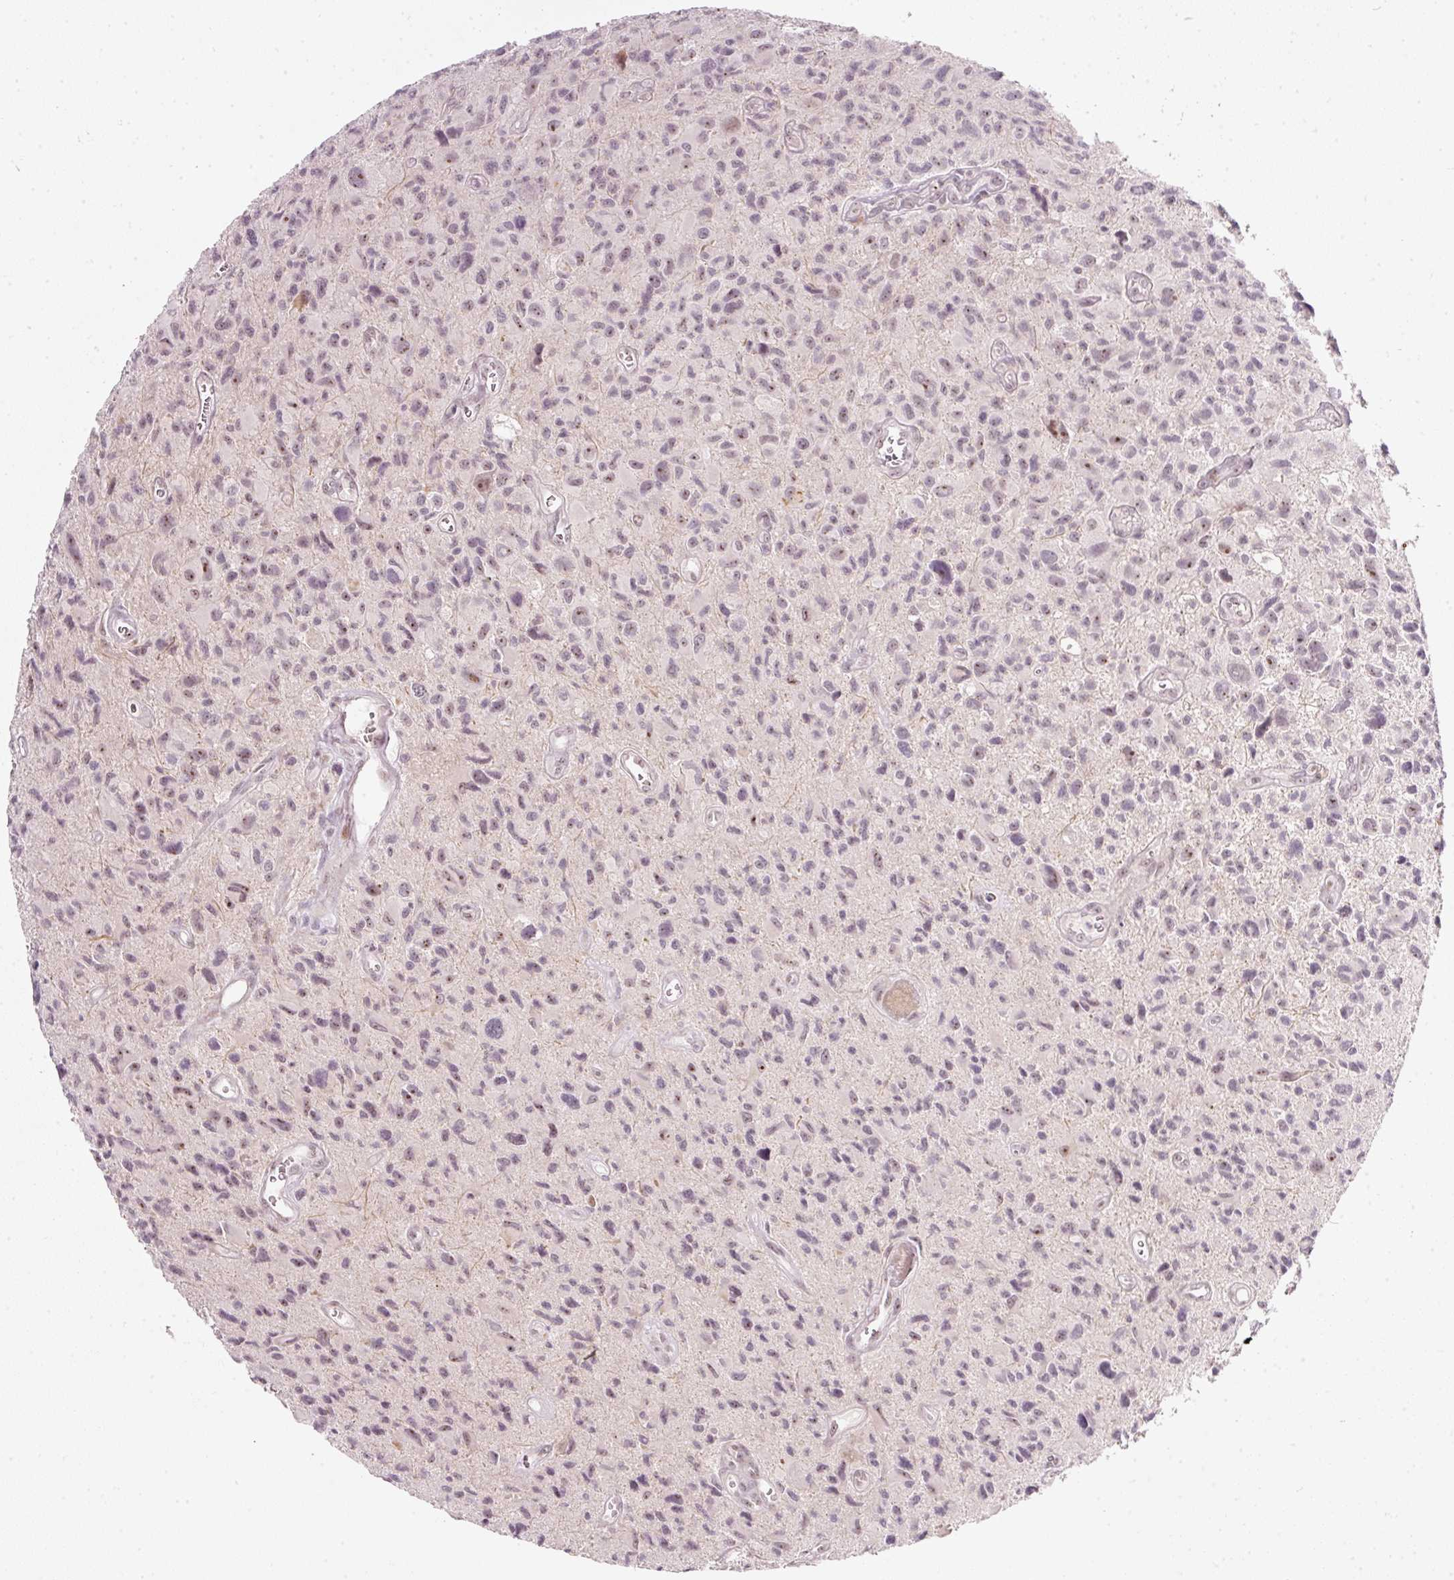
{"staining": {"intensity": "weak", "quantity": "<25%", "location": "nuclear"}, "tissue": "glioma", "cell_type": "Tumor cells", "image_type": "cancer", "snomed": [{"axis": "morphology", "description": "Glioma, malignant, High grade"}, {"axis": "topography", "description": "Brain"}], "caption": "DAB immunohistochemical staining of glioma reveals no significant expression in tumor cells. (Stains: DAB IHC with hematoxylin counter stain, Microscopy: brightfield microscopy at high magnification).", "gene": "MXRA8", "patient": {"sex": "male", "age": 76}}